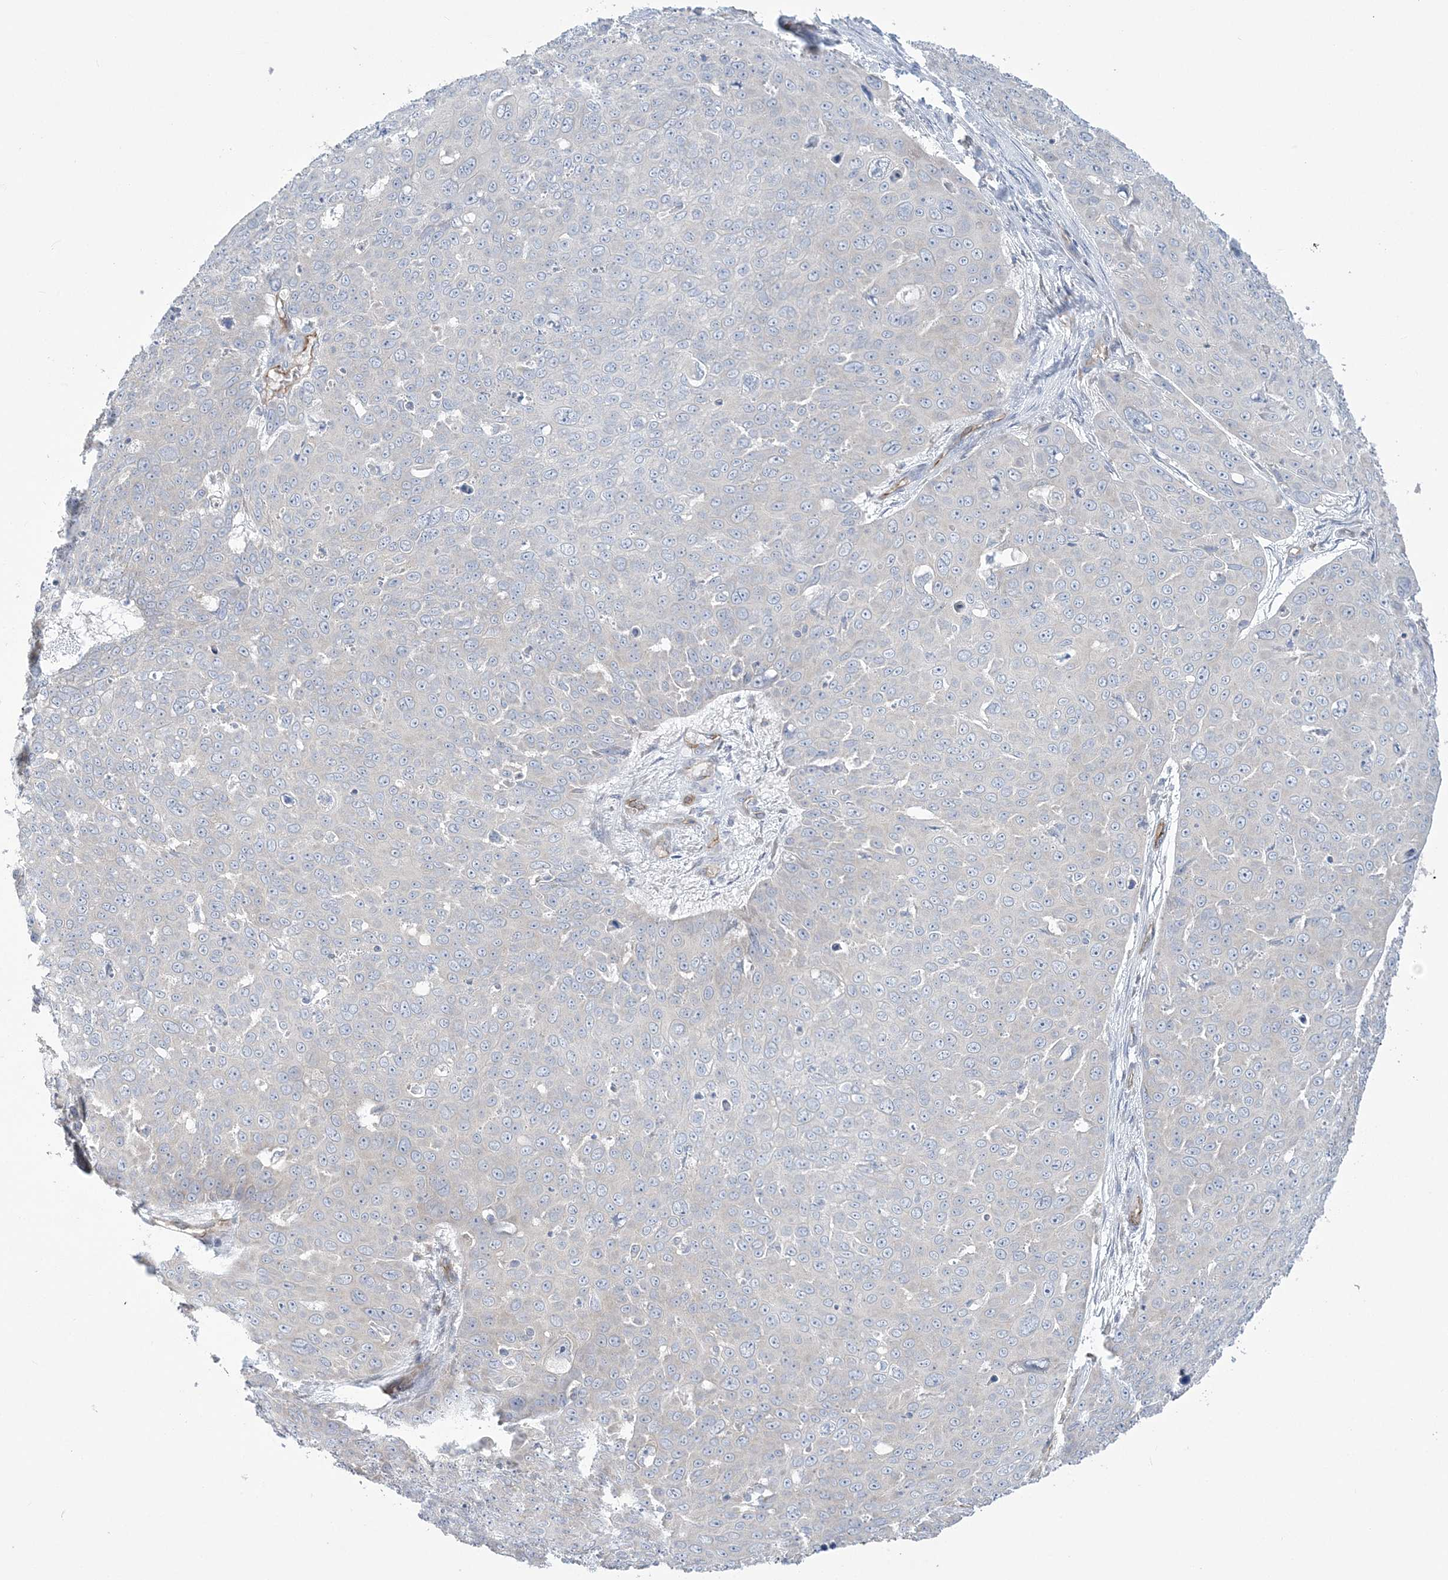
{"staining": {"intensity": "negative", "quantity": "none", "location": "none"}, "tissue": "skin cancer", "cell_type": "Tumor cells", "image_type": "cancer", "snomed": [{"axis": "morphology", "description": "Squamous cell carcinoma, NOS"}, {"axis": "topography", "description": "Skin"}], "caption": "High power microscopy histopathology image of an IHC histopathology image of squamous cell carcinoma (skin), revealing no significant staining in tumor cells. Nuclei are stained in blue.", "gene": "FARSB", "patient": {"sex": "male", "age": 71}}